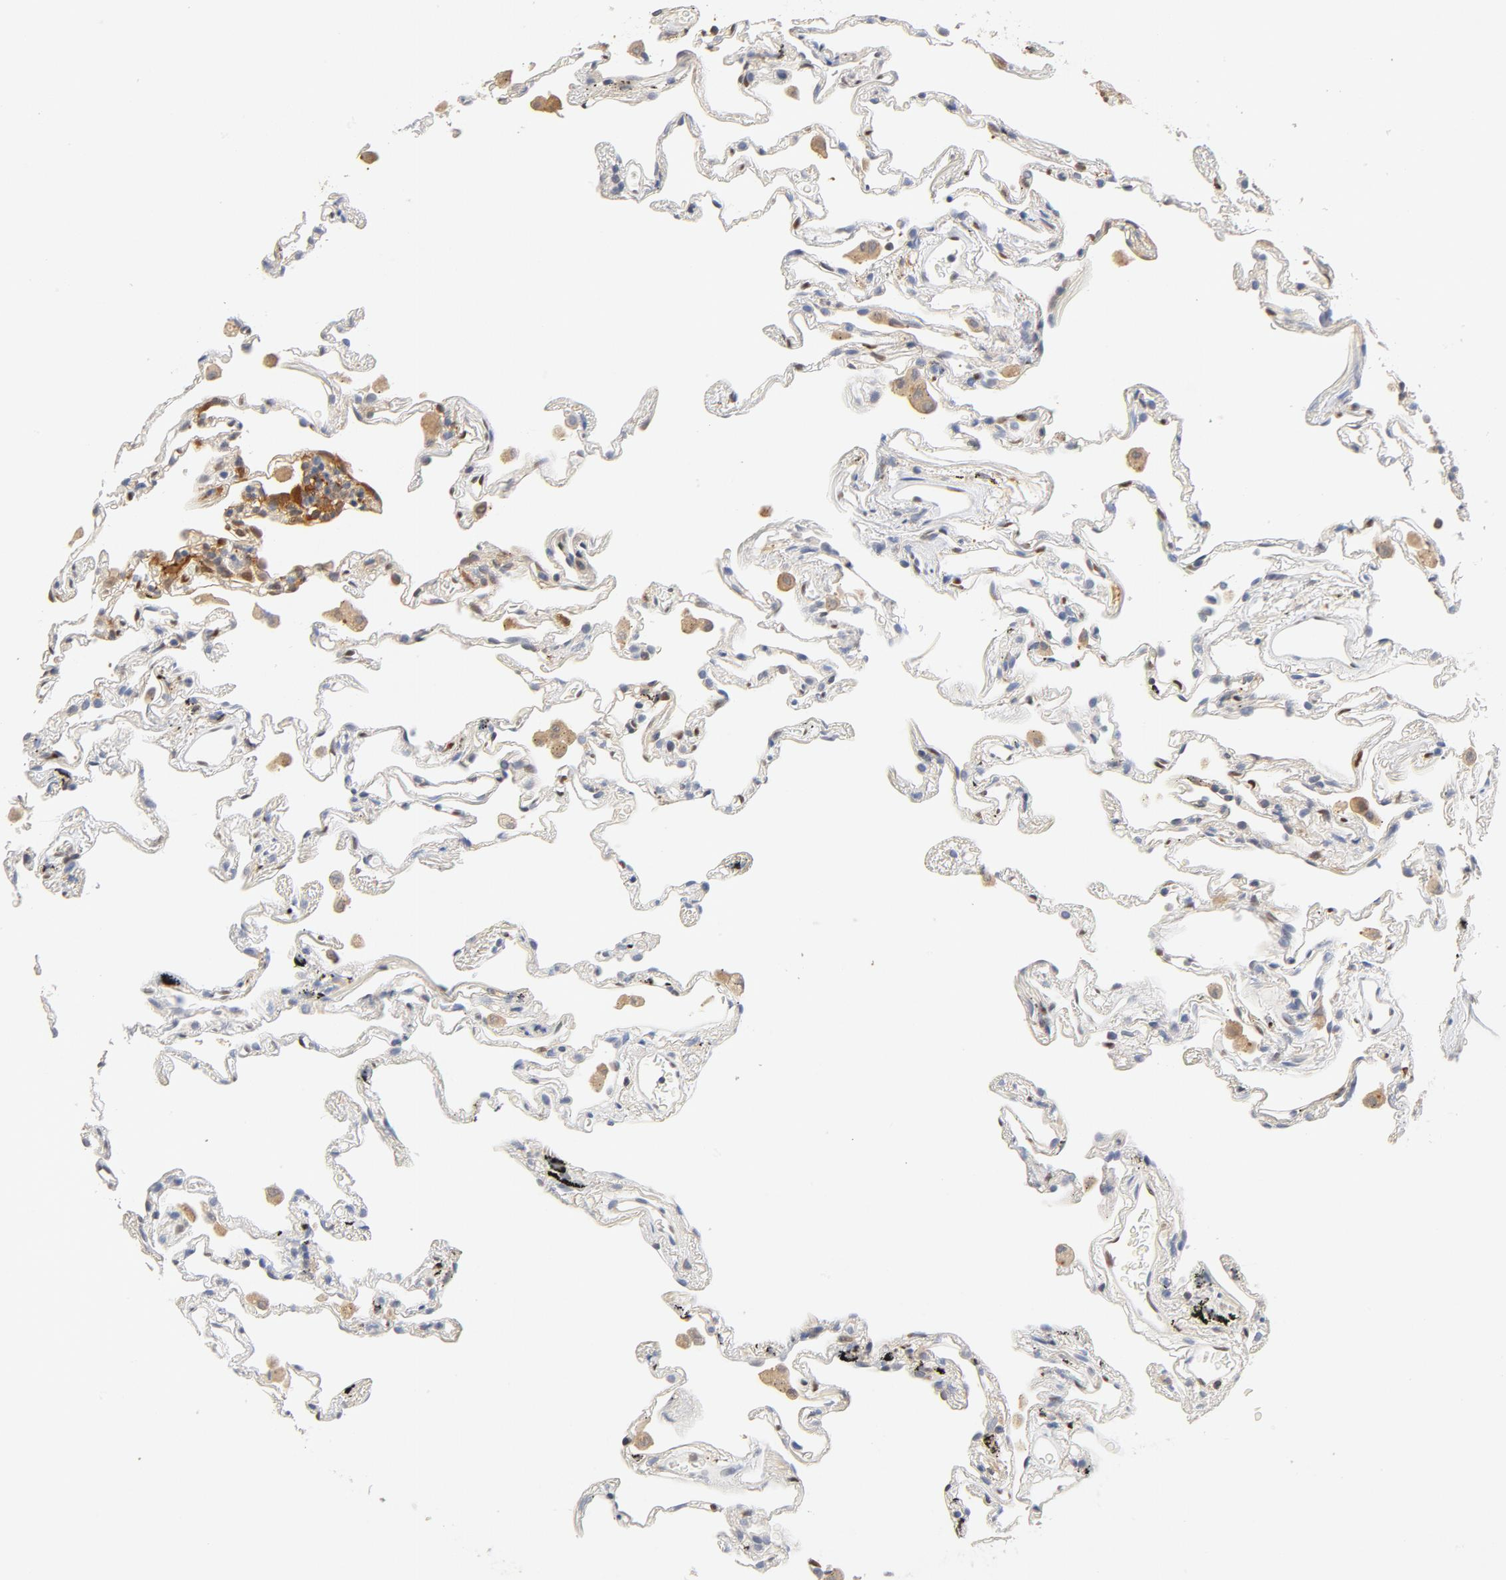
{"staining": {"intensity": "negative", "quantity": "none", "location": "none"}, "tissue": "lung", "cell_type": "Alveolar cells", "image_type": "normal", "snomed": [{"axis": "morphology", "description": "Normal tissue, NOS"}, {"axis": "morphology", "description": "Inflammation, NOS"}, {"axis": "topography", "description": "Lung"}], "caption": "A histopathology image of human lung is negative for staining in alveolar cells. (DAB (3,3'-diaminobenzidine) IHC visualized using brightfield microscopy, high magnification).", "gene": "STAT1", "patient": {"sex": "male", "age": 69}}